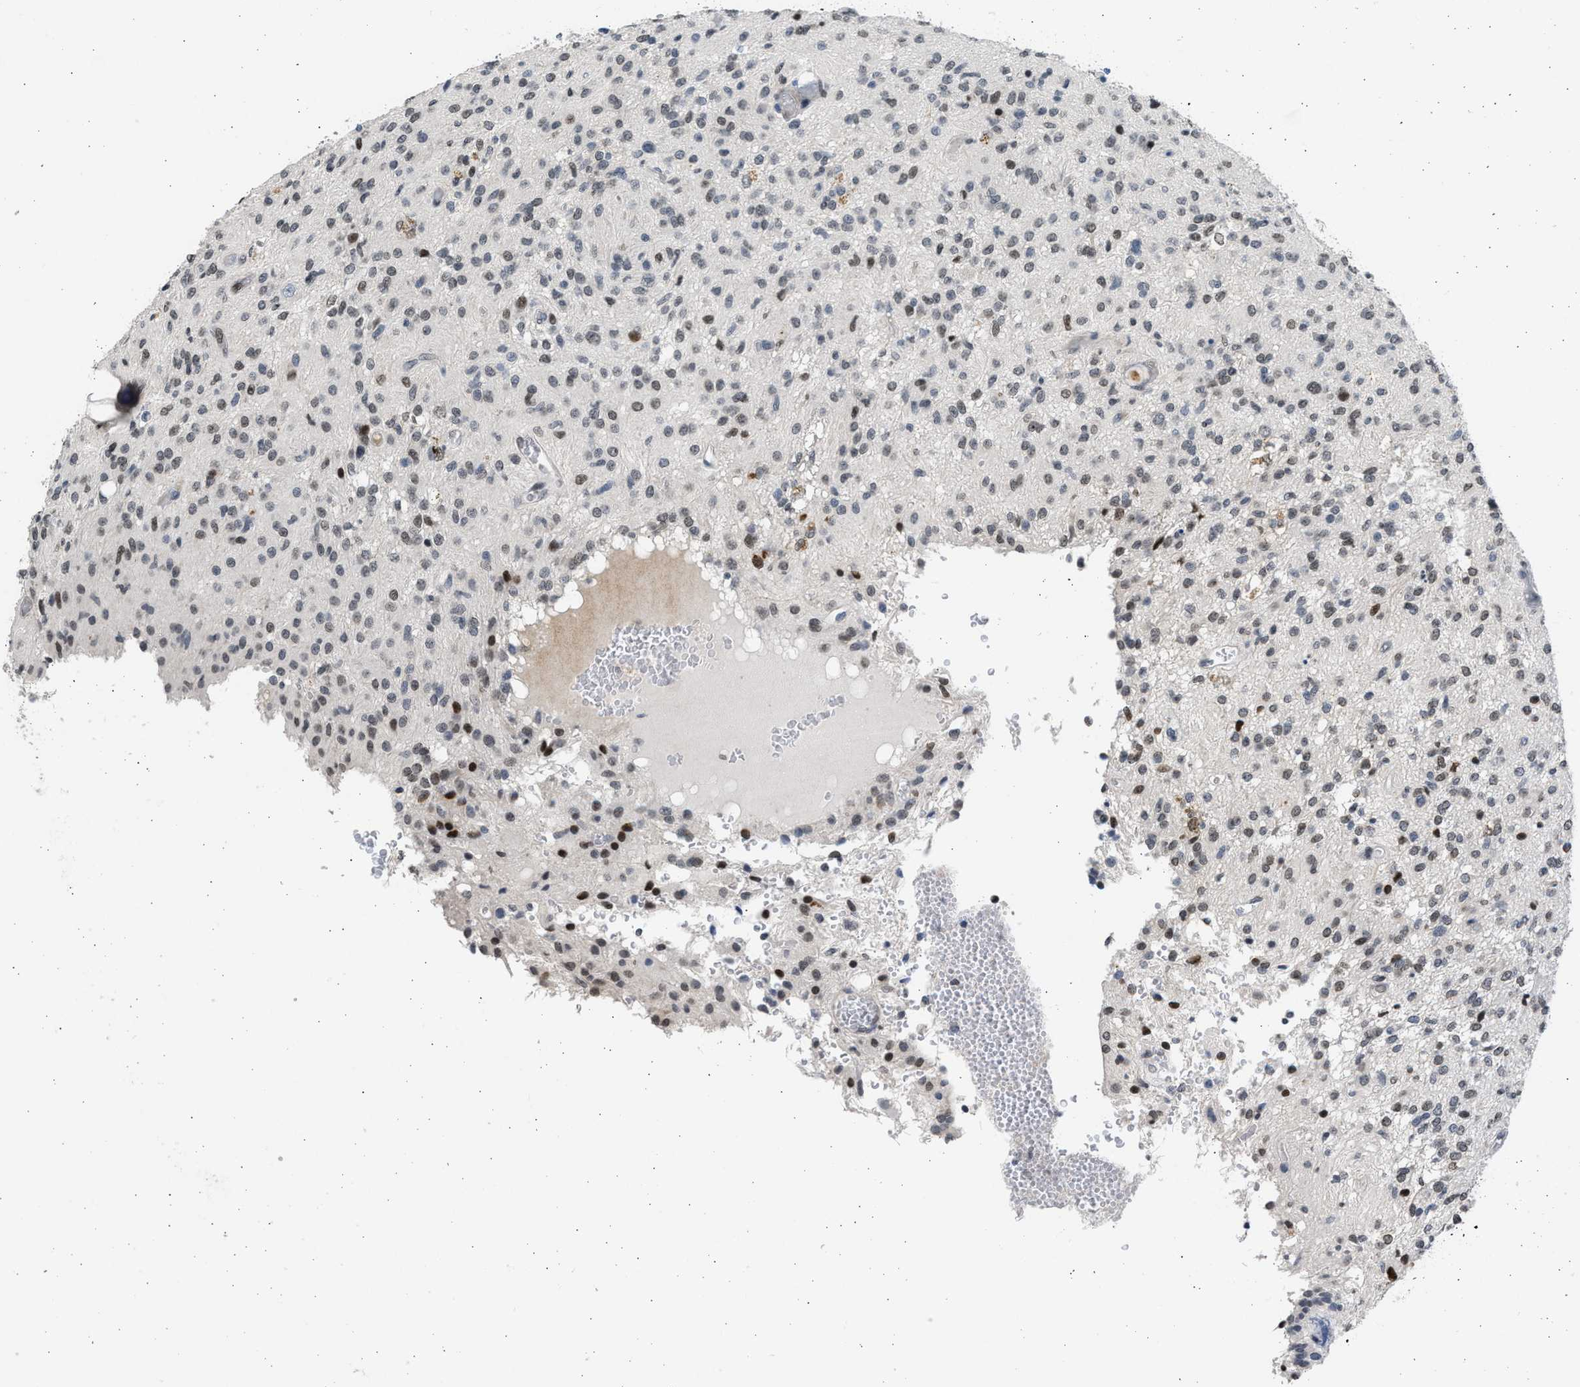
{"staining": {"intensity": "strong", "quantity": "<25%", "location": "nuclear"}, "tissue": "glioma", "cell_type": "Tumor cells", "image_type": "cancer", "snomed": [{"axis": "morphology", "description": "Glioma, malignant, High grade"}, {"axis": "topography", "description": "Brain"}], "caption": "High-power microscopy captured an IHC micrograph of glioma, revealing strong nuclear expression in about <25% of tumor cells.", "gene": "HMGN3", "patient": {"sex": "female", "age": 59}}